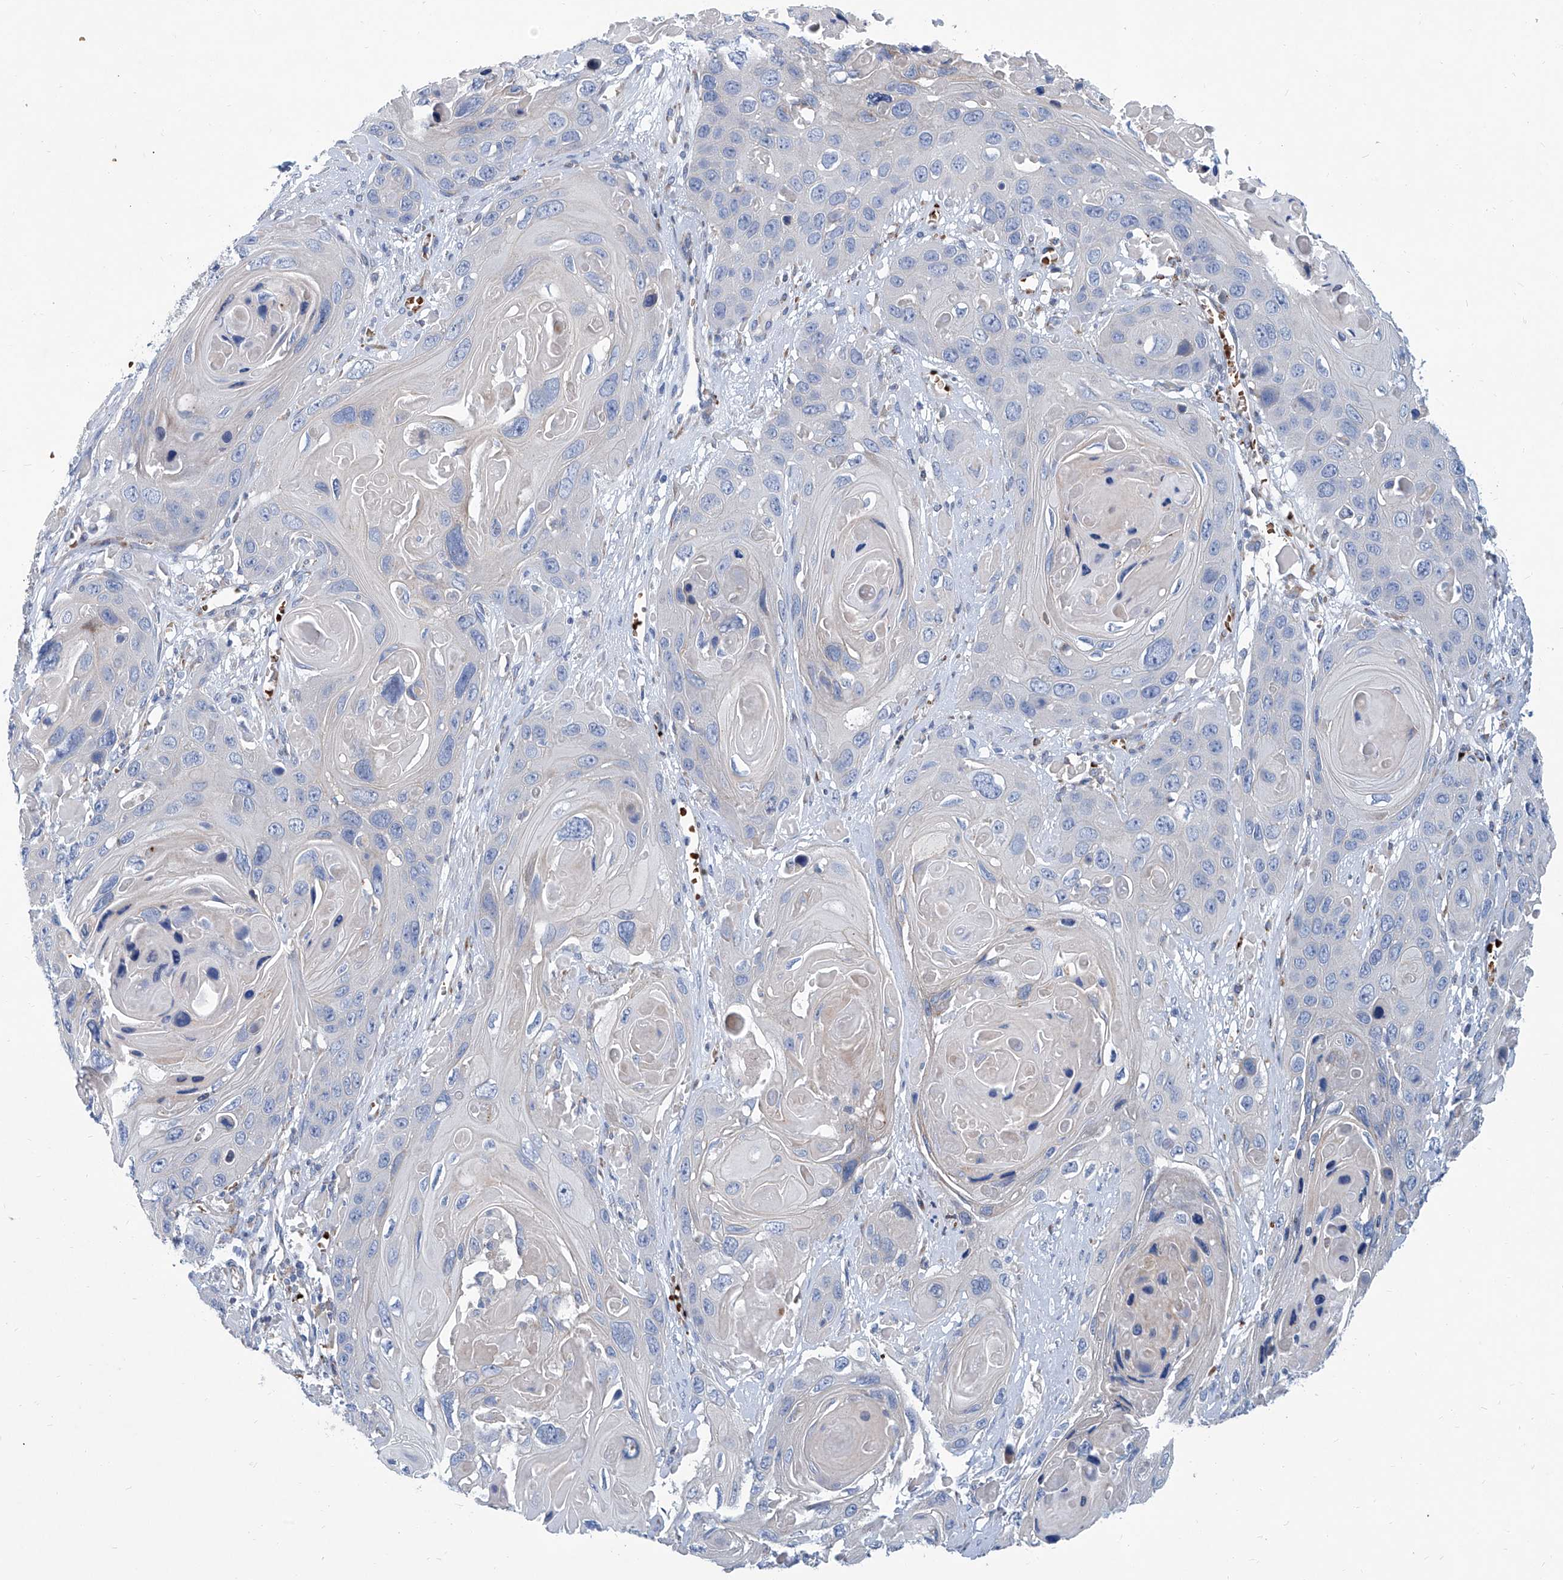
{"staining": {"intensity": "negative", "quantity": "none", "location": "none"}, "tissue": "skin cancer", "cell_type": "Tumor cells", "image_type": "cancer", "snomed": [{"axis": "morphology", "description": "Squamous cell carcinoma, NOS"}, {"axis": "topography", "description": "Skin"}], "caption": "An immunohistochemistry (IHC) photomicrograph of skin cancer is shown. There is no staining in tumor cells of skin cancer.", "gene": "FPR2", "patient": {"sex": "male", "age": 55}}